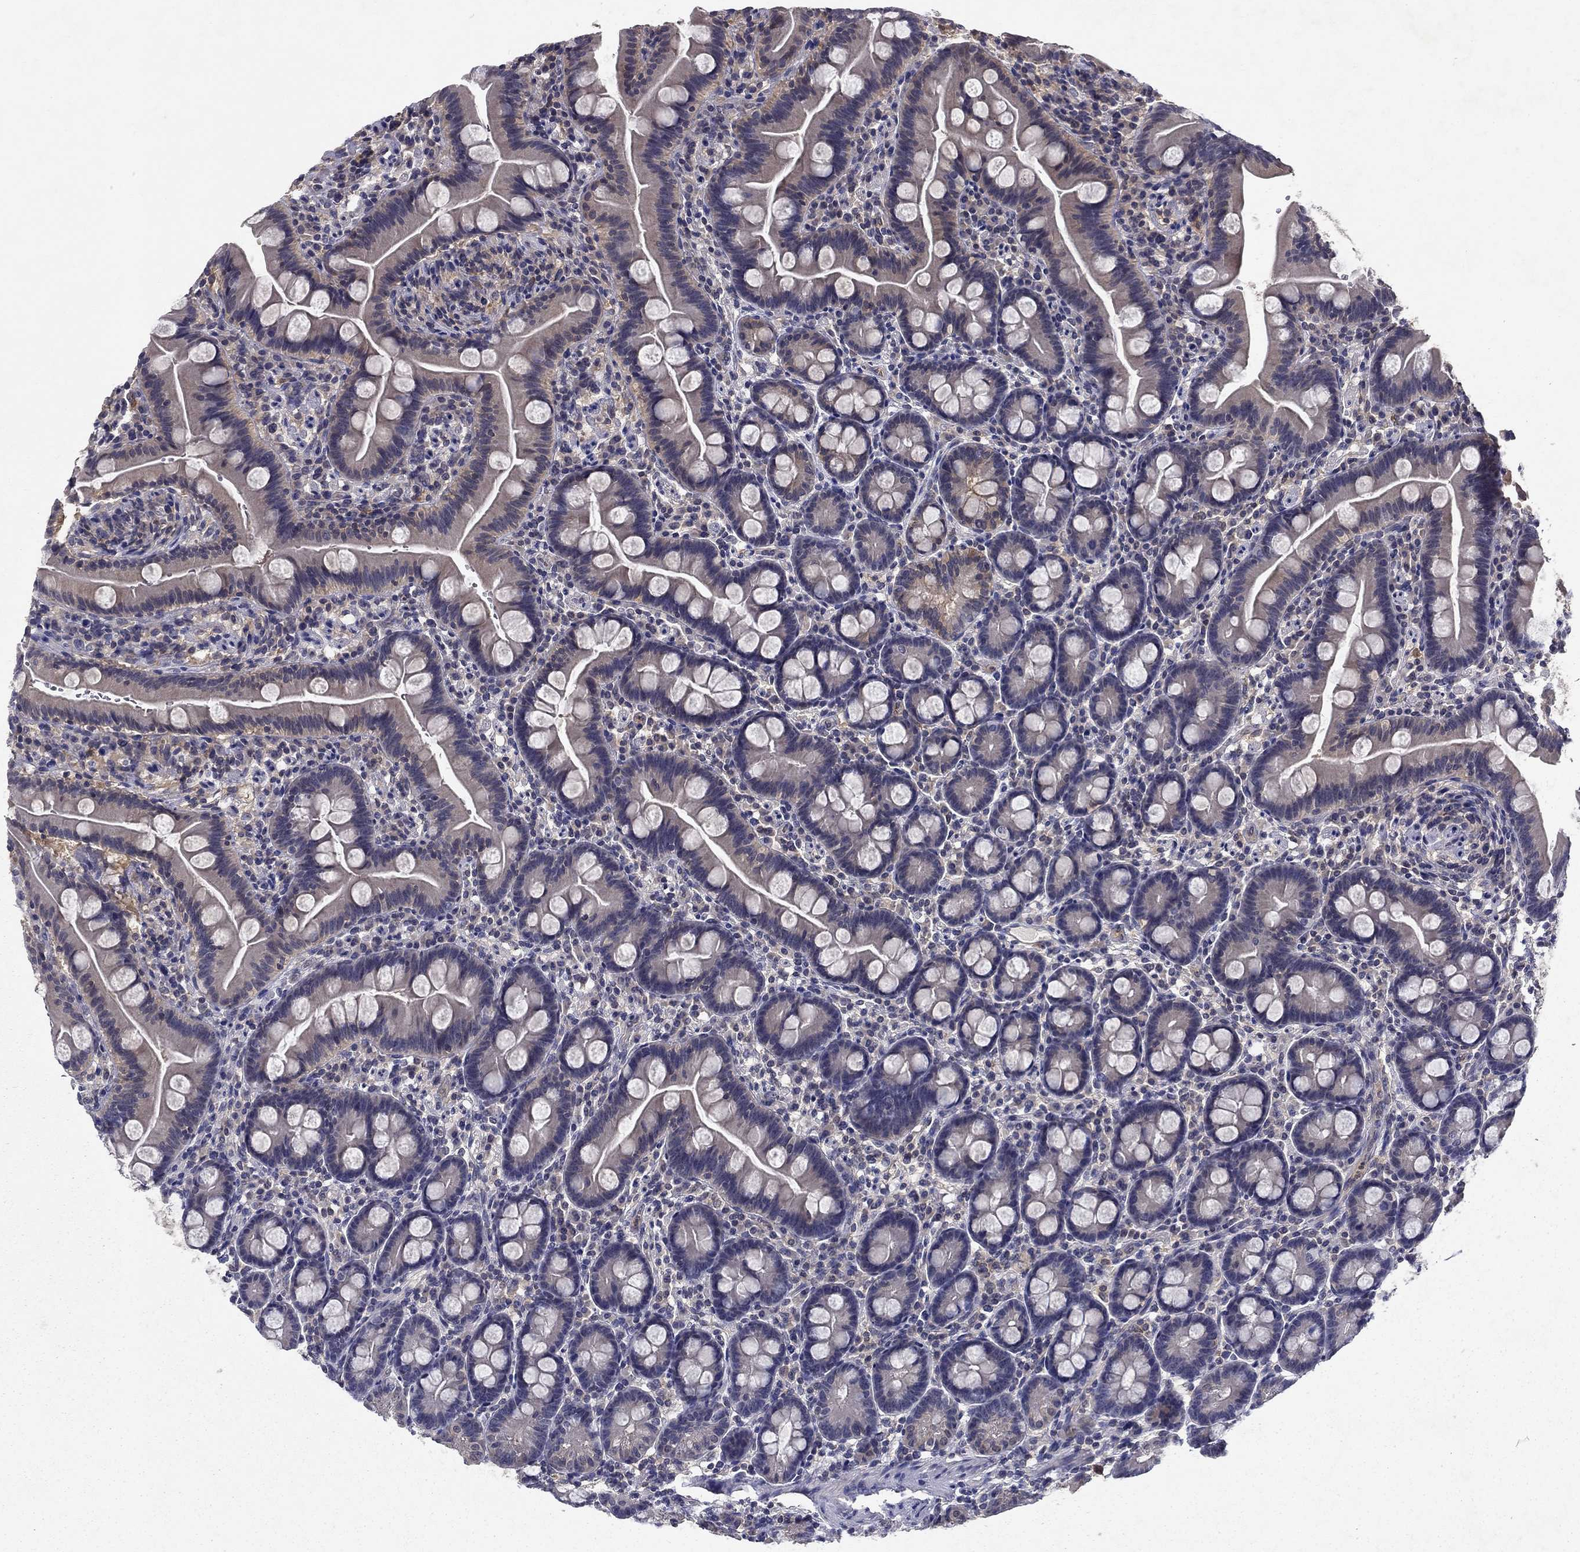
{"staining": {"intensity": "negative", "quantity": "none", "location": "none"}, "tissue": "small intestine", "cell_type": "Glandular cells", "image_type": "normal", "snomed": [{"axis": "morphology", "description": "Normal tissue, NOS"}, {"axis": "topography", "description": "Small intestine"}], "caption": "Image shows no significant protein expression in glandular cells of unremarkable small intestine. (Stains: DAB IHC with hematoxylin counter stain, Microscopy: brightfield microscopy at high magnification).", "gene": "GLTP", "patient": {"sex": "female", "age": 44}}